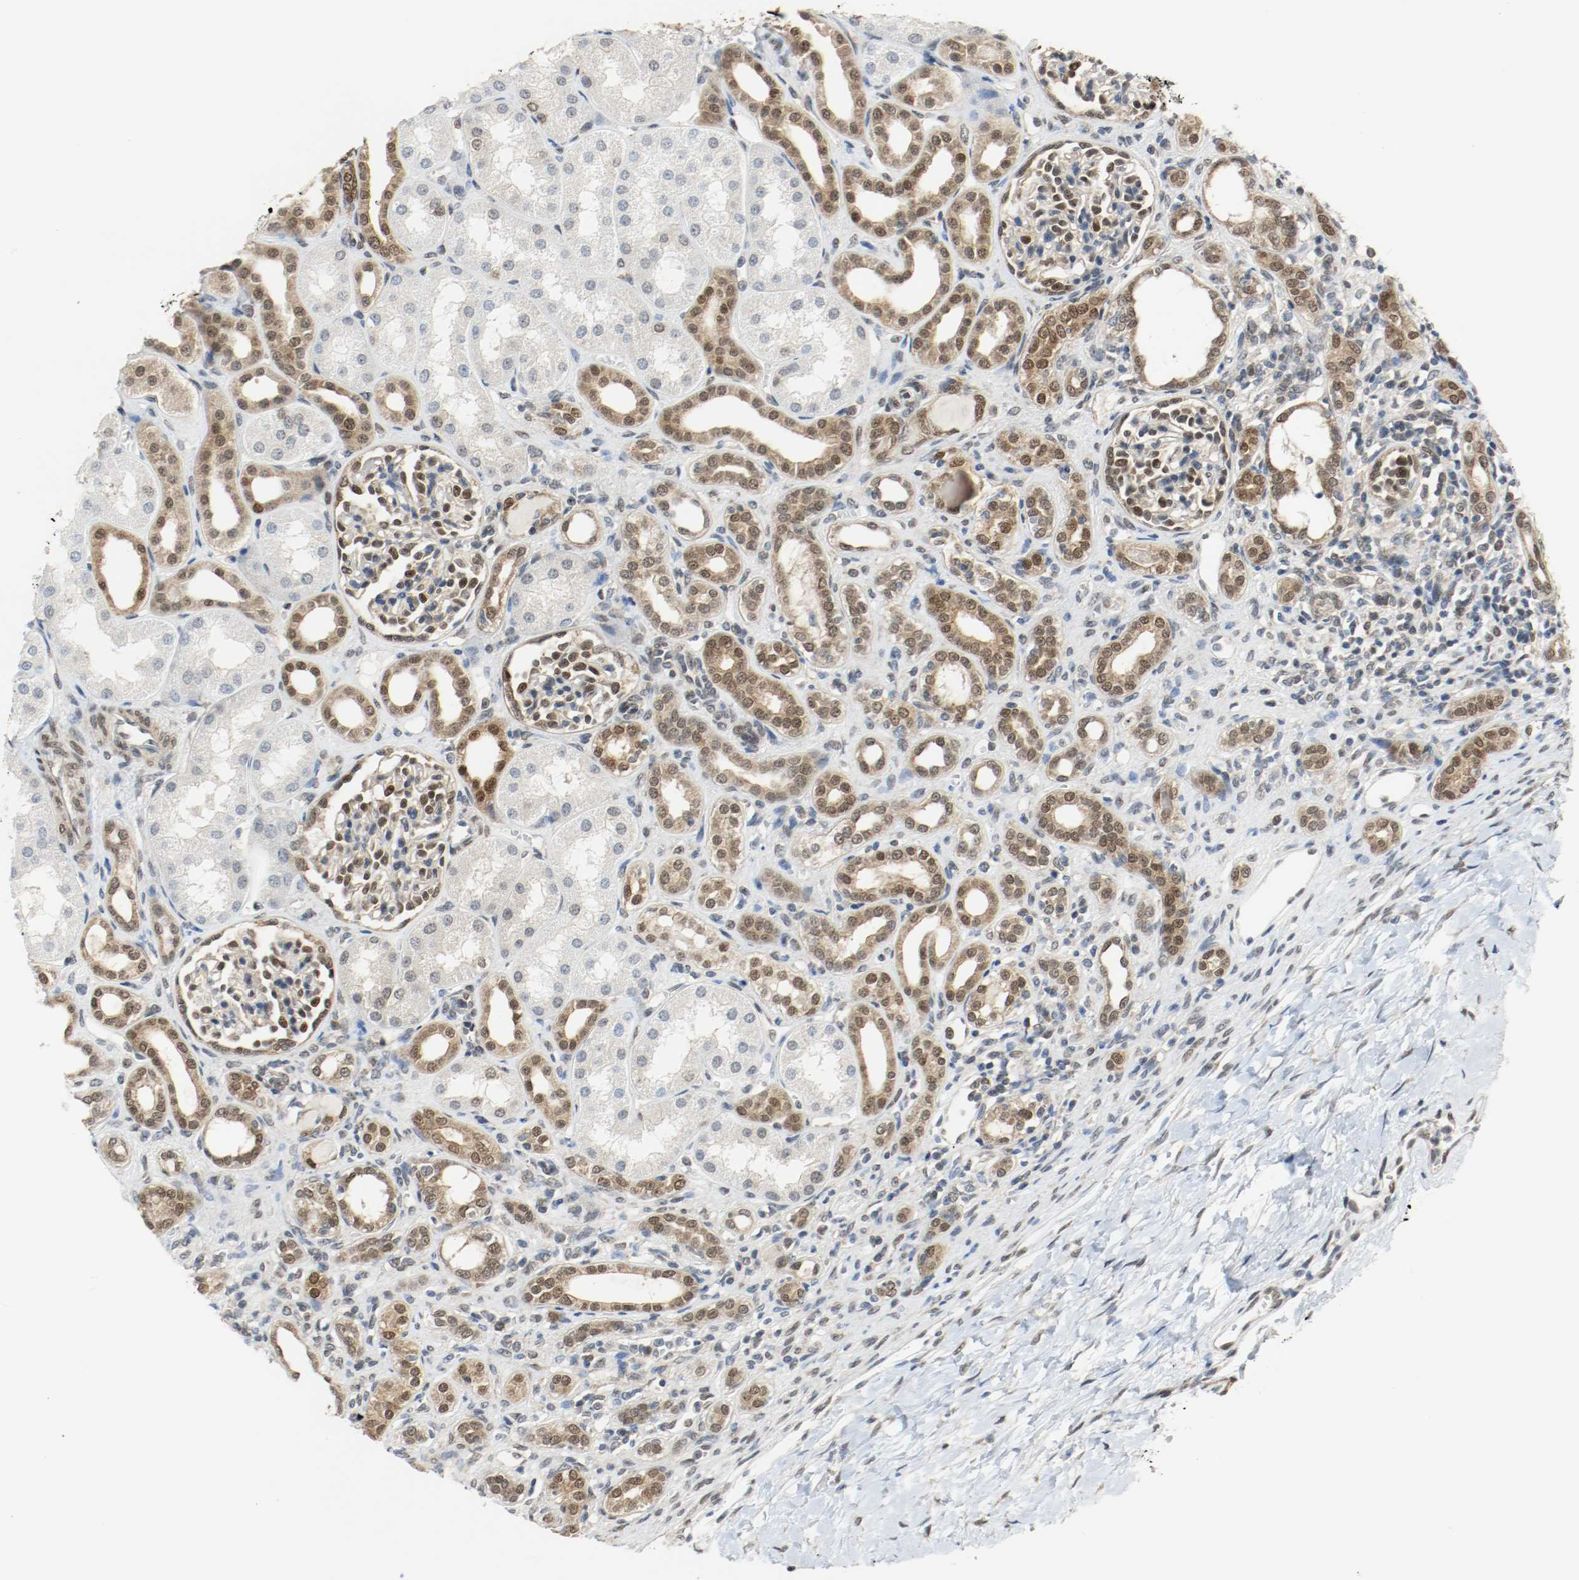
{"staining": {"intensity": "moderate", "quantity": "25%-75%", "location": "nuclear"}, "tissue": "kidney", "cell_type": "Cells in glomeruli", "image_type": "normal", "snomed": [{"axis": "morphology", "description": "Normal tissue, NOS"}, {"axis": "topography", "description": "Kidney"}], "caption": "Protein expression analysis of unremarkable human kidney reveals moderate nuclear positivity in approximately 25%-75% of cells in glomeruli. The staining was performed using DAB to visualize the protein expression in brown, while the nuclei were stained in blue with hematoxylin (Magnification: 20x).", "gene": "PPME1", "patient": {"sex": "male", "age": 7}}